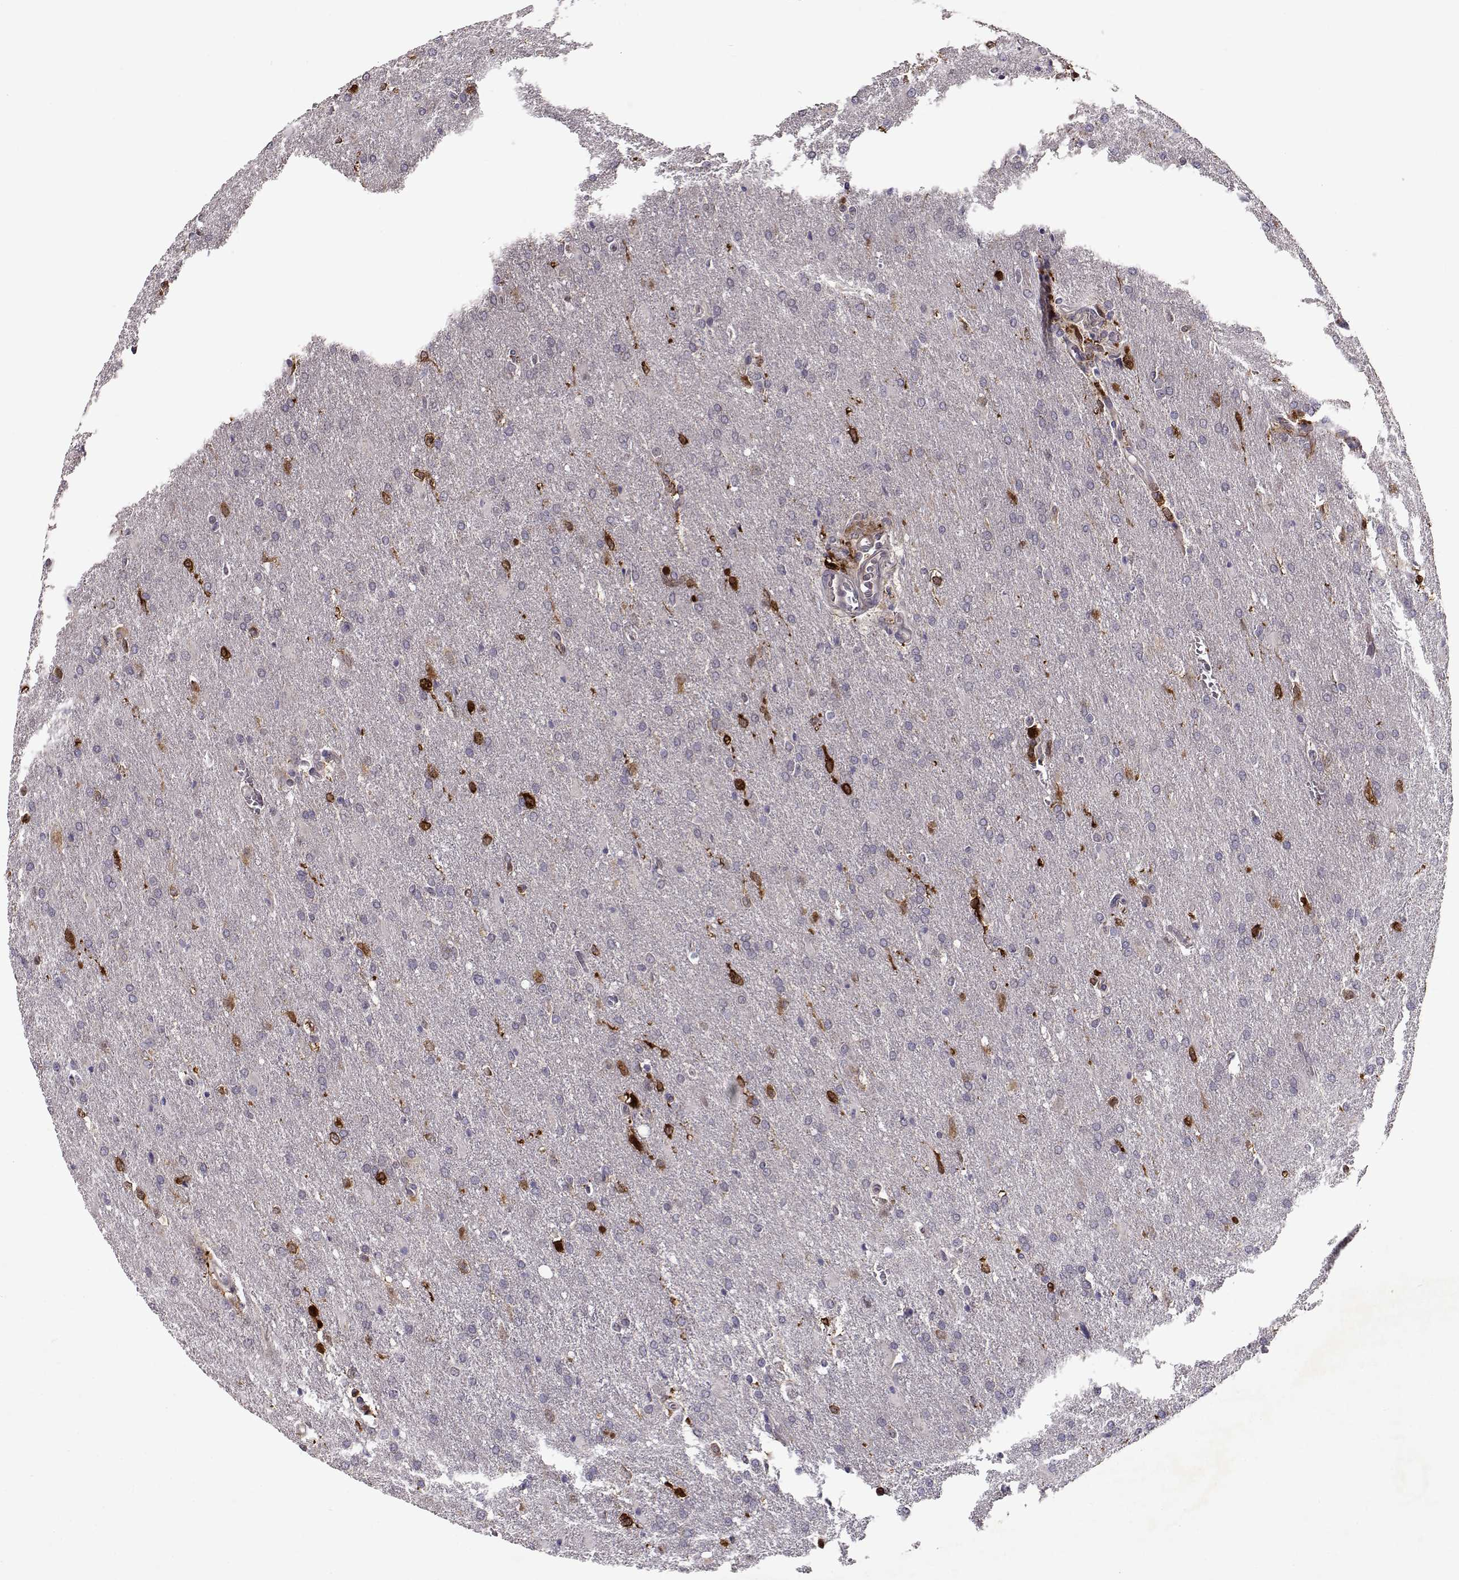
{"staining": {"intensity": "negative", "quantity": "none", "location": "none"}, "tissue": "glioma", "cell_type": "Tumor cells", "image_type": "cancer", "snomed": [{"axis": "morphology", "description": "Glioma, malignant, High grade"}, {"axis": "topography", "description": "Brain"}], "caption": "Immunohistochemistry (IHC) histopathology image of neoplastic tissue: malignant high-grade glioma stained with DAB (3,3'-diaminobenzidine) exhibits no significant protein positivity in tumor cells. (DAB (3,3'-diaminobenzidine) immunohistochemistry with hematoxylin counter stain).", "gene": "RANBP1", "patient": {"sex": "male", "age": 68}}